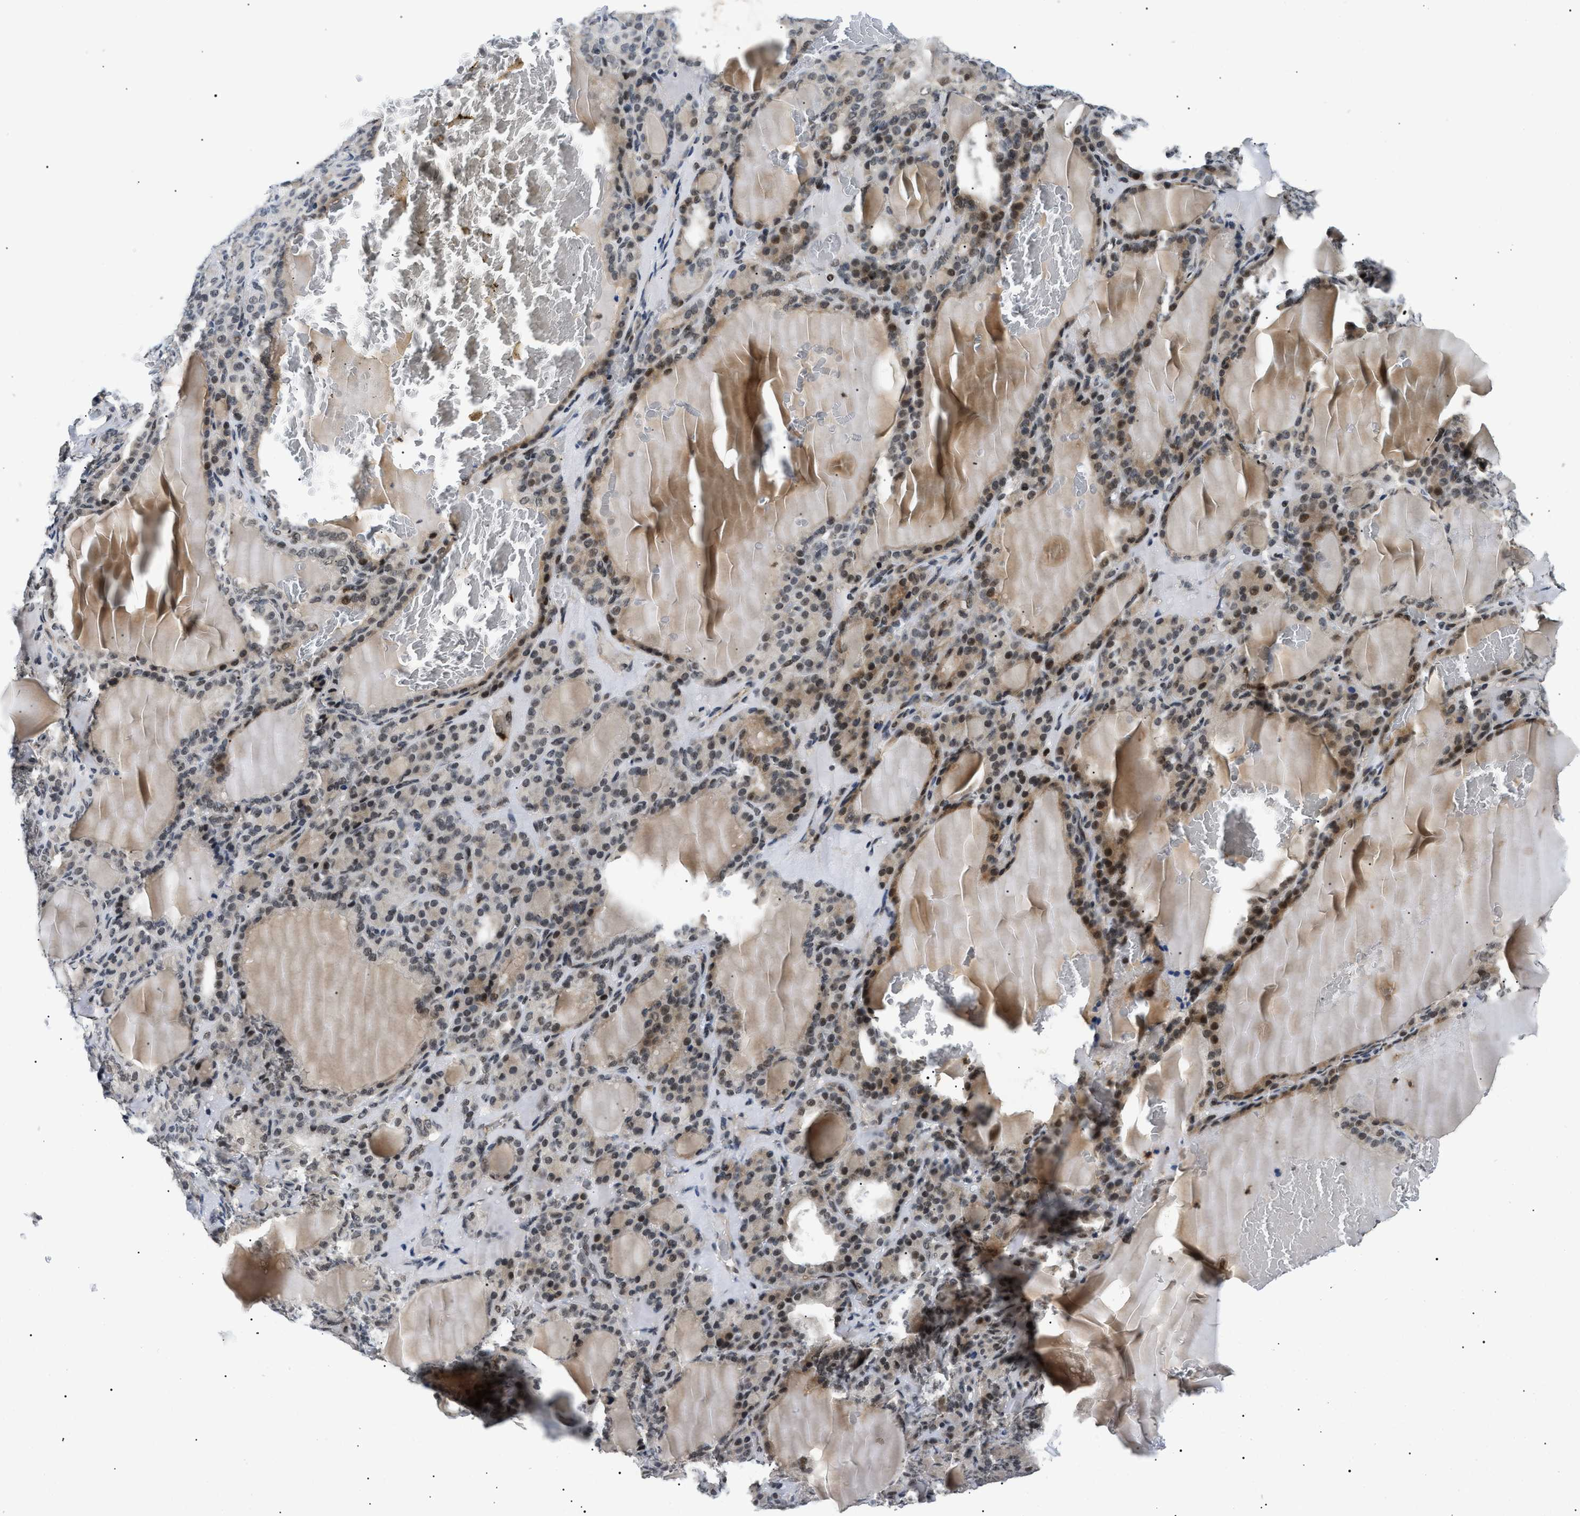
{"staining": {"intensity": "strong", "quantity": ">75%", "location": "cytoplasmic/membranous,nuclear"}, "tissue": "thyroid gland", "cell_type": "Glandular cells", "image_type": "normal", "snomed": [{"axis": "morphology", "description": "Normal tissue, NOS"}, {"axis": "topography", "description": "Thyroid gland"}], "caption": "Thyroid gland stained with immunohistochemistry (IHC) displays strong cytoplasmic/membranous,nuclear expression in about >75% of glandular cells.", "gene": "RBM15", "patient": {"sex": "female", "age": 28}}